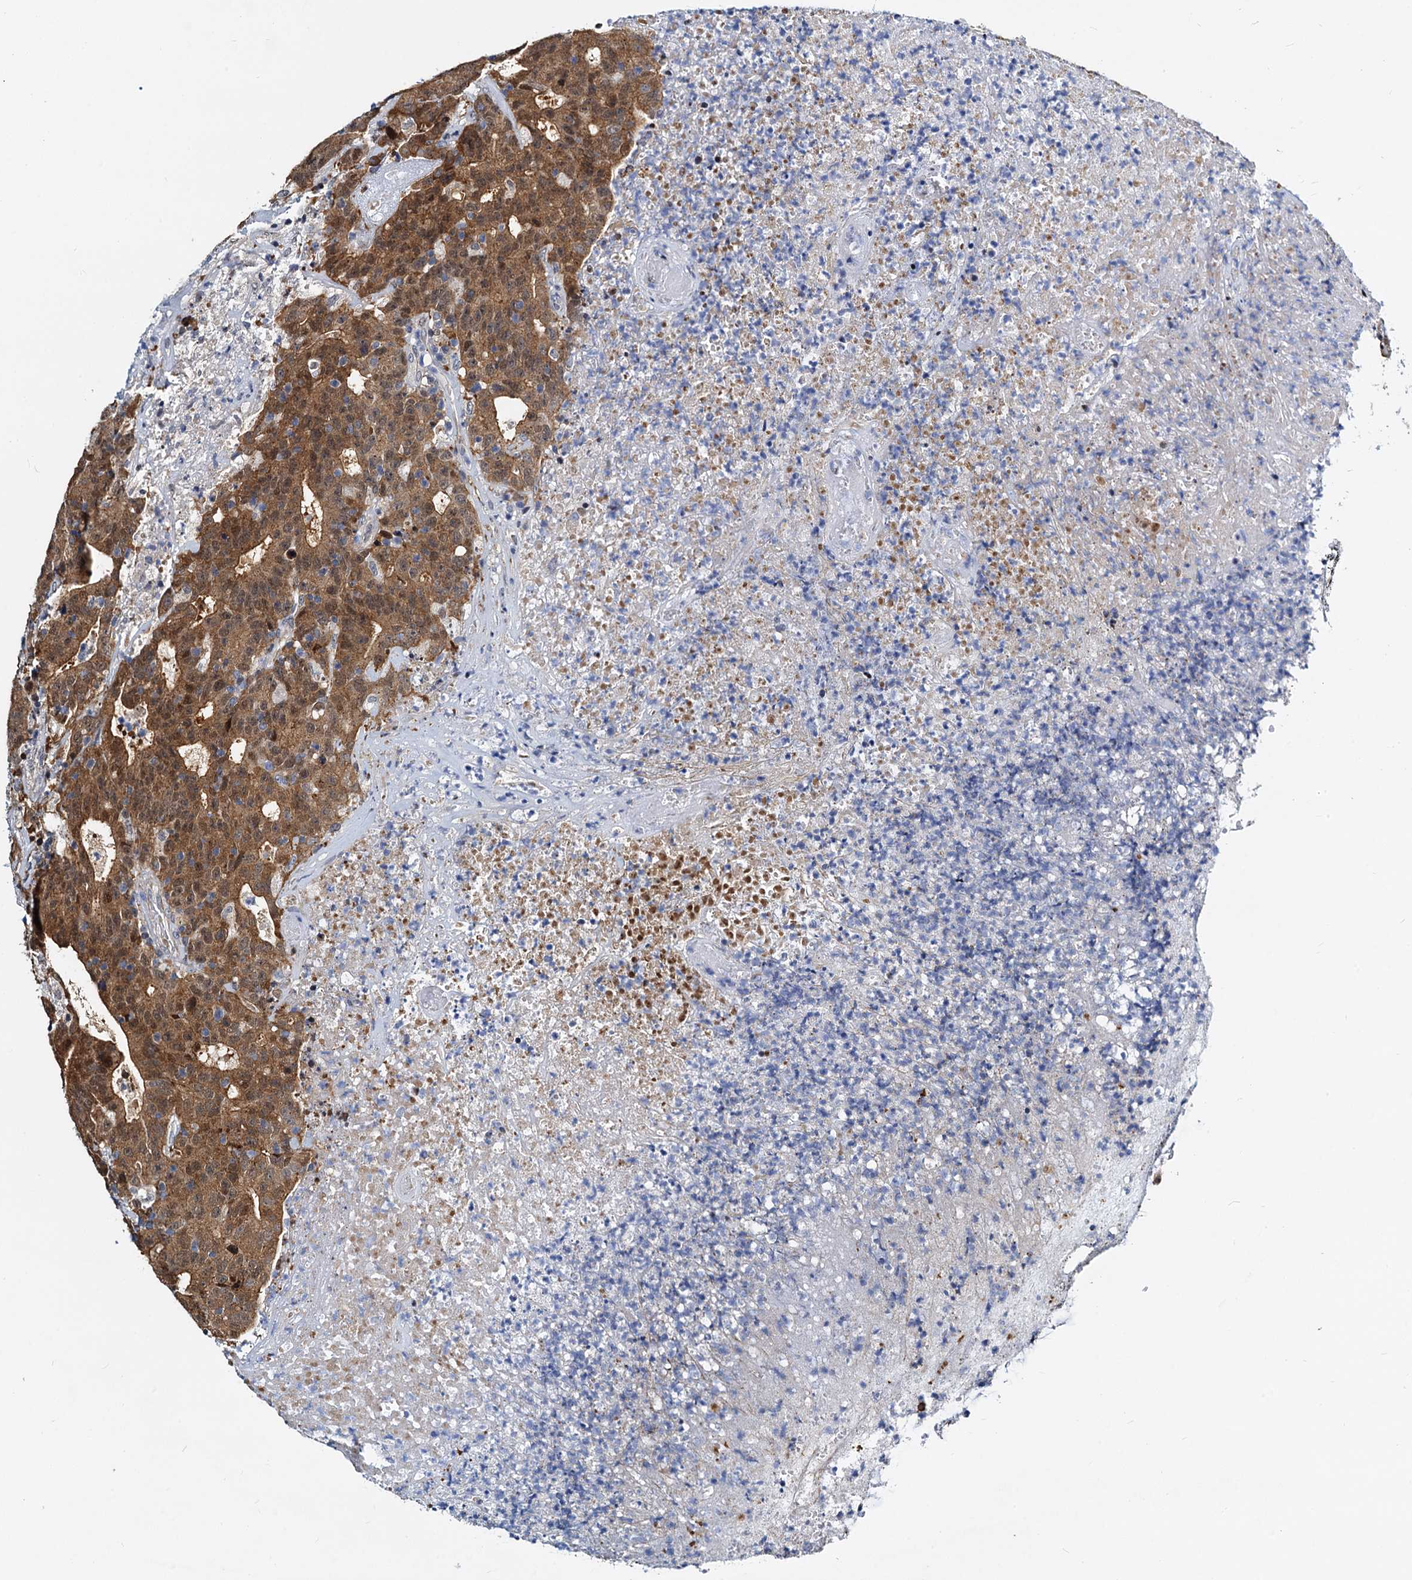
{"staining": {"intensity": "moderate", "quantity": ">75%", "location": "cytoplasmic/membranous,nuclear"}, "tissue": "colorectal cancer", "cell_type": "Tumor cells", "image_type": "cancer", "snomed": [{"axis": "morphology", "description": "Adenocarcinoma, NOS"}, {"axis": "topography", "description": "Colon"}], "caption": "The histopathology image shows immunohistochemical staining of colorectal adenocarcinoma. There is moderate cytoplasmic/membranous and nuclear expression is appreciated in about >75% of tumor cells.", "gene": "PTGES3", "patient": {"sex": "female", "age": 75}}